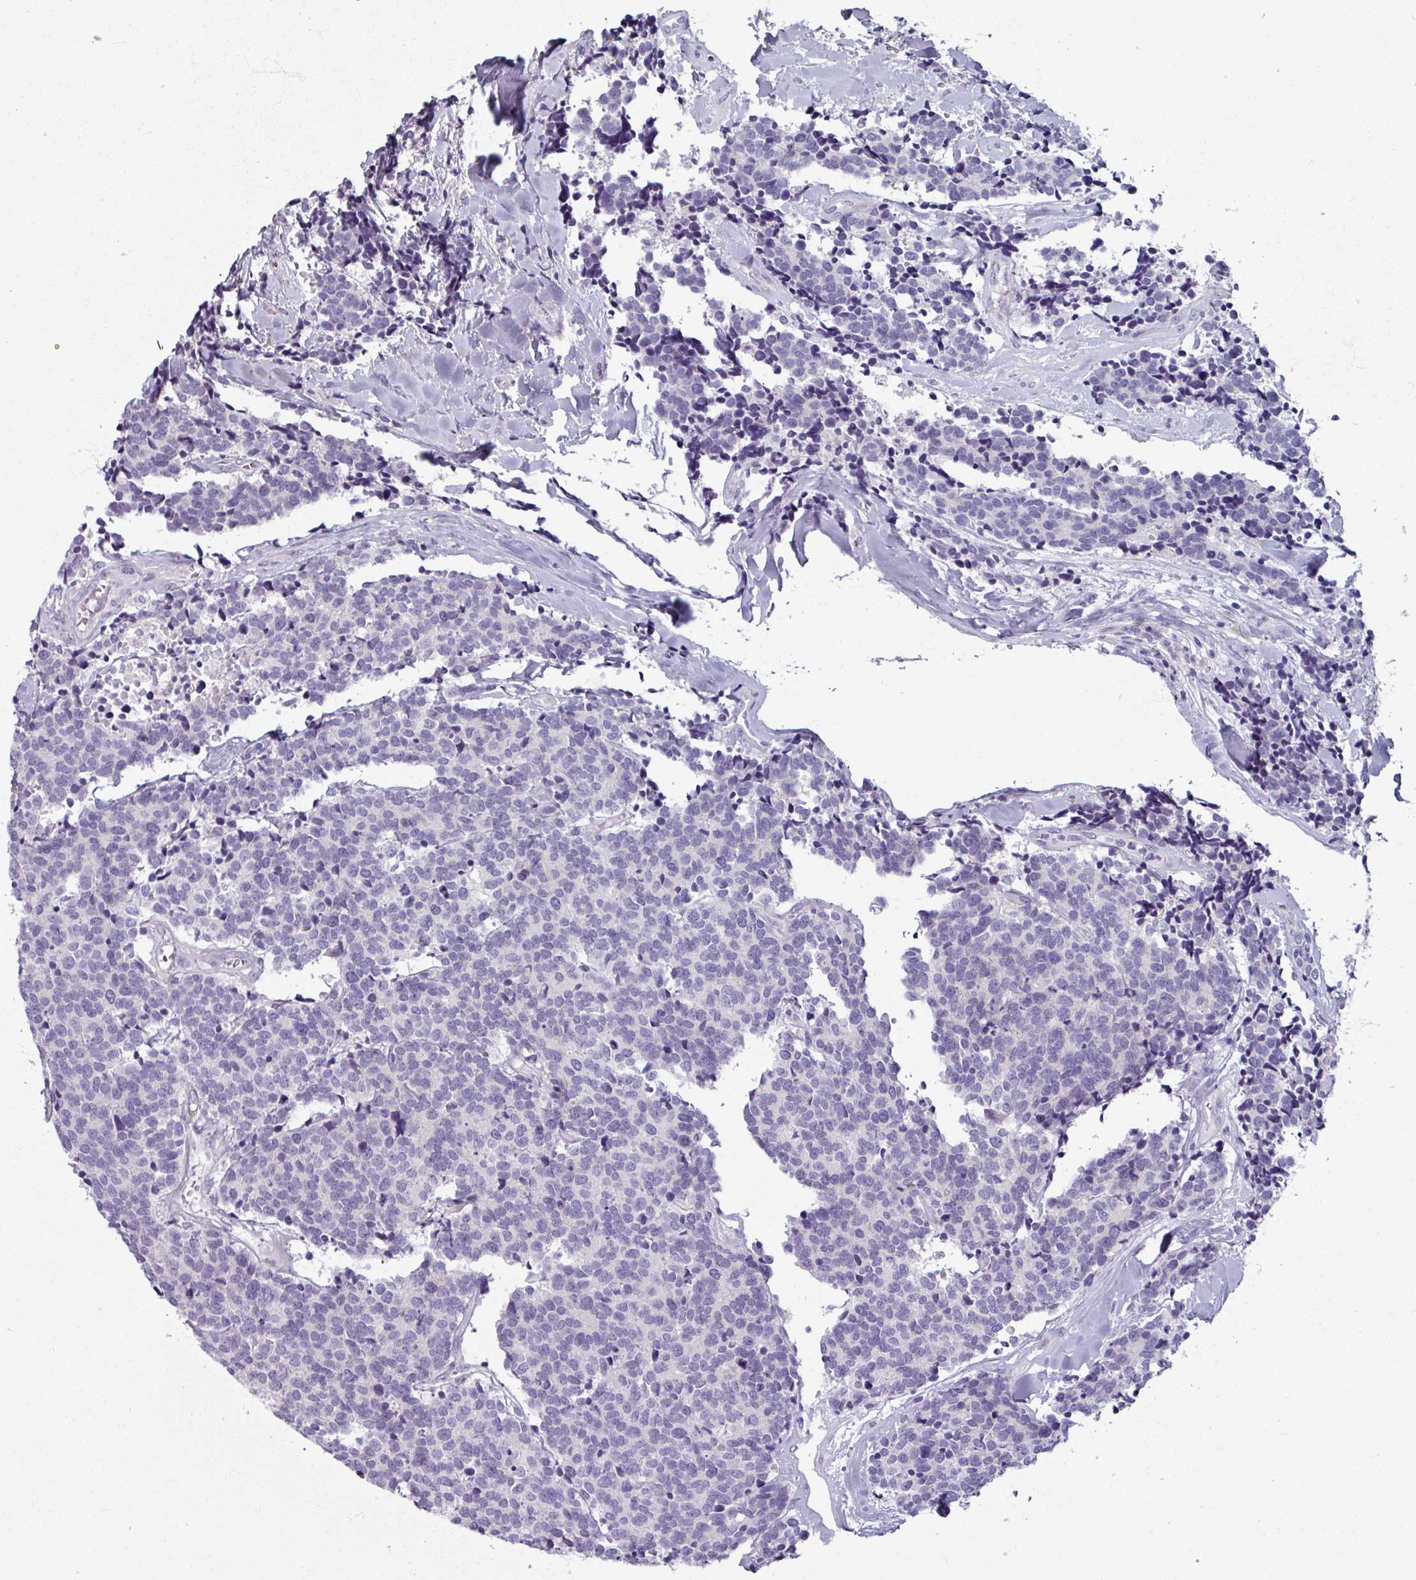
{"staining": {"intensity": "negative", "quantity": "none", "location": "none"}, "tissue": "carcinoid", "cell_type": "Tumor cells", "image_type": "cancer", "snomed": [{"axis": "morphology", "description": "Carcinoid, malignant, NOS"}, {"axis": "topography", "description": "Skin"}], "caption": "Immunohistochemistry (IHC) micrograph of neoplastic tissue: human malignant carcinoid stained with DAB exhibits no significant protein positivity in tumor cells.", "gene": "SMIM11", "patient": {"sex": "female", "age": 79}}